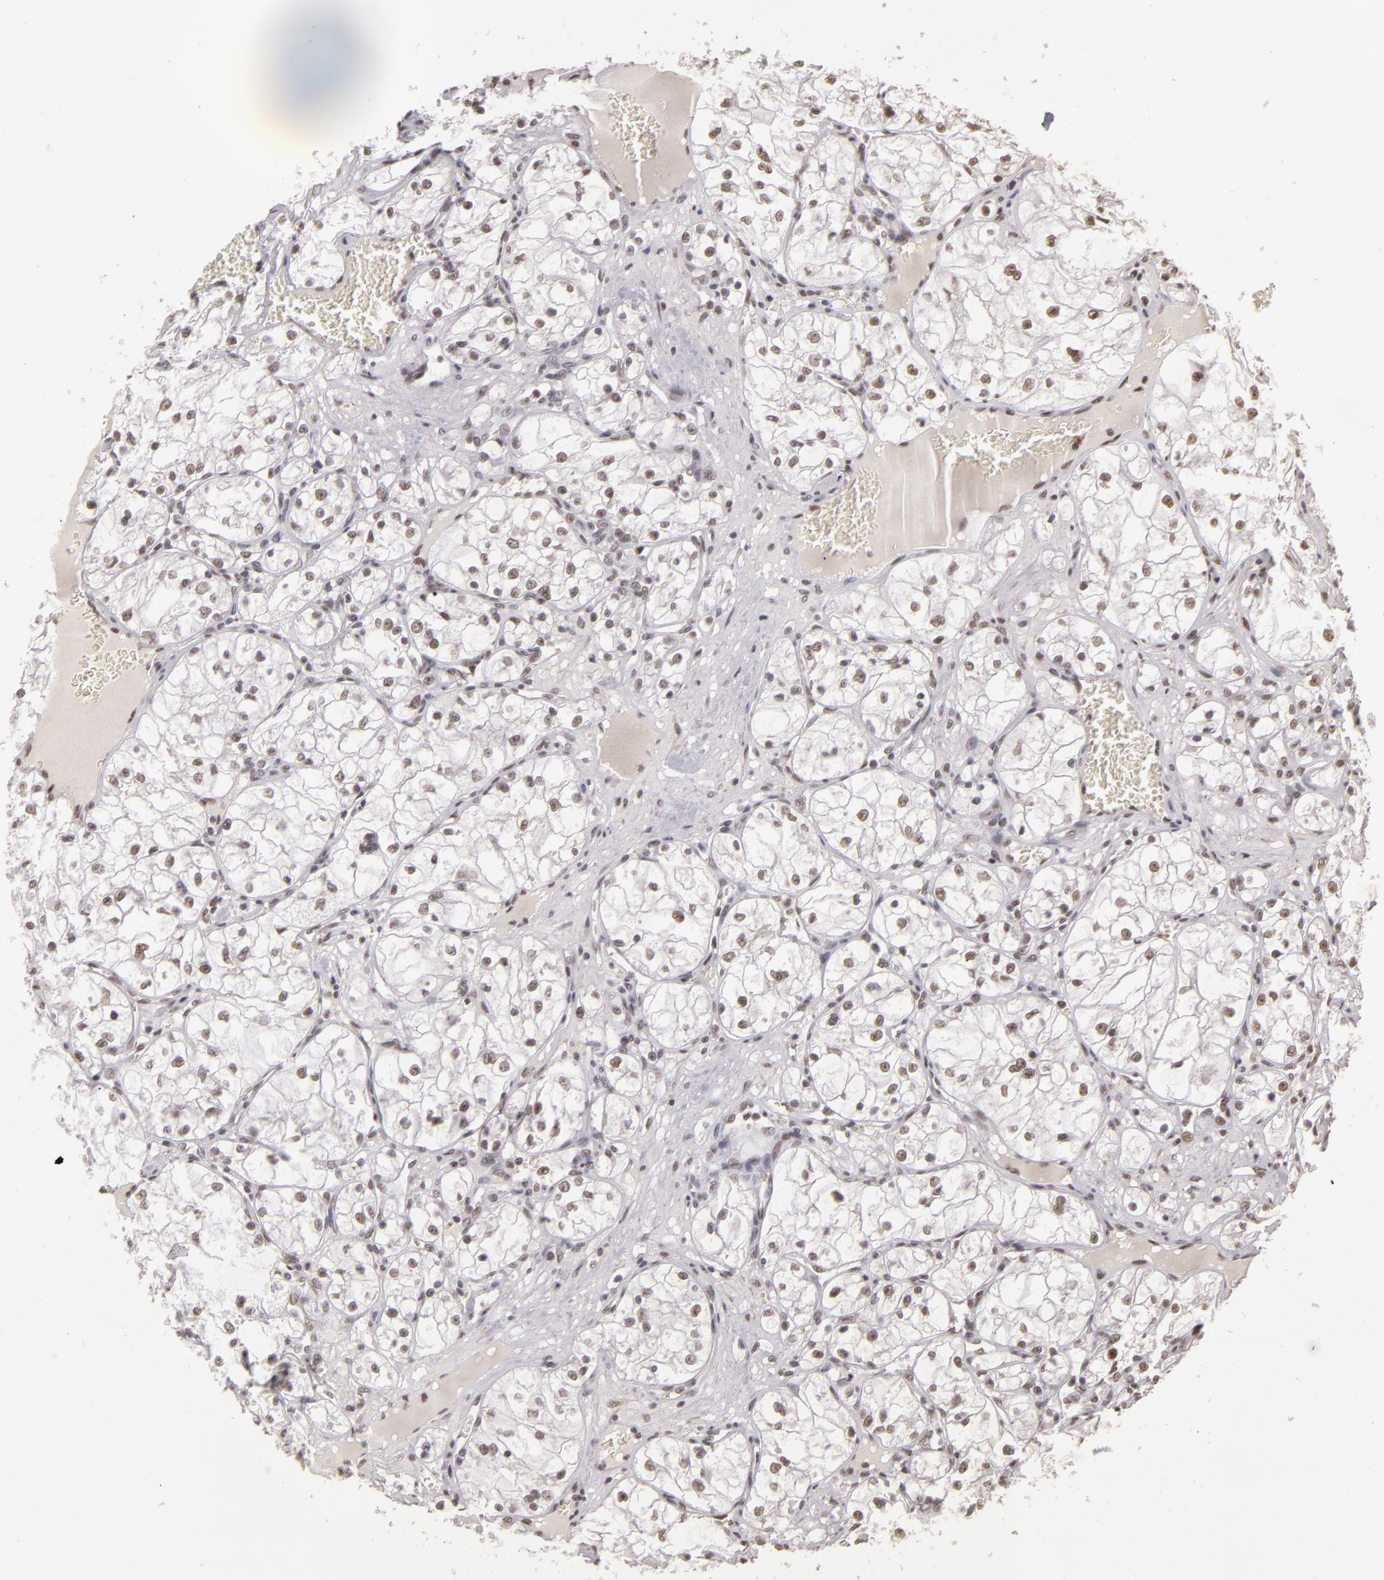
{"staining": {"intensity": "weak", "quantity": "25%-75%", "location": "nuclear"}, "tissue": "renal cancer", "cell_type": "Tumor cells", "image_type": "cancer", "snomed": [{"axis": "morphology", "description": "Adenocarcinoma, NOS"}, {"axis": "topography", "description": "Kidney"}], "caption": "An immunohistochemistry (IHC) photomicrograph of neoplastic tissue is shown. Protein staining in brown labels weak nuclear positivity in renal adenocarcinoma within tumor cells.", "gene": "INTS6", "patient": {"sex": "male", "age": 61}}